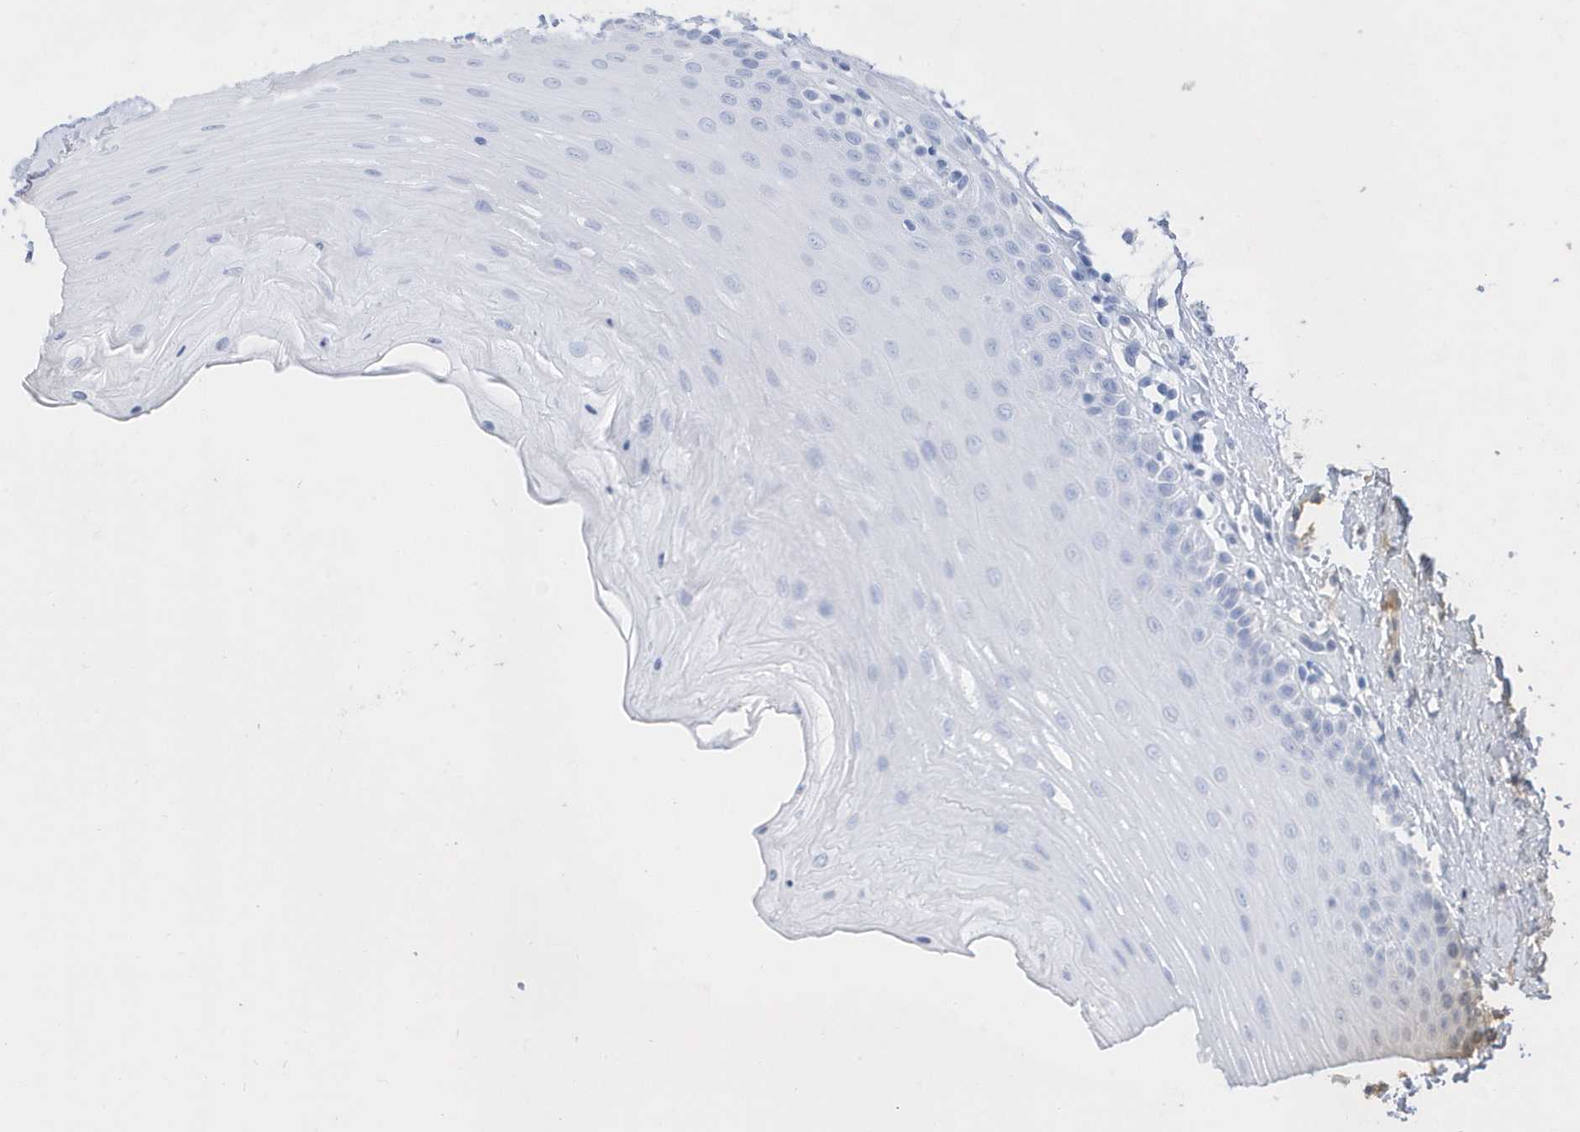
{"staining": {"intensity": "negative", "quantity": "none", "location": "none"}, "tissue": "oral mucosa", "cell_type": "Squamous epithelial cells", "image_type": "normal", "snomed": [{"axis": "morphology", "description": "Normal tissue, NOS"}, {"axis": "topography", "description": "Oral tissue"}], "caption": "IHC image of benign oral mucosa: oral mucosa stained with DAB exhibits no significant protein expression in squamous epithelial cells. (Immunohistochemistry (ihc), brightfield microscopy, high magnification).", "gene": "HRH4", "patient": {"sex": "female", "age": 39}}